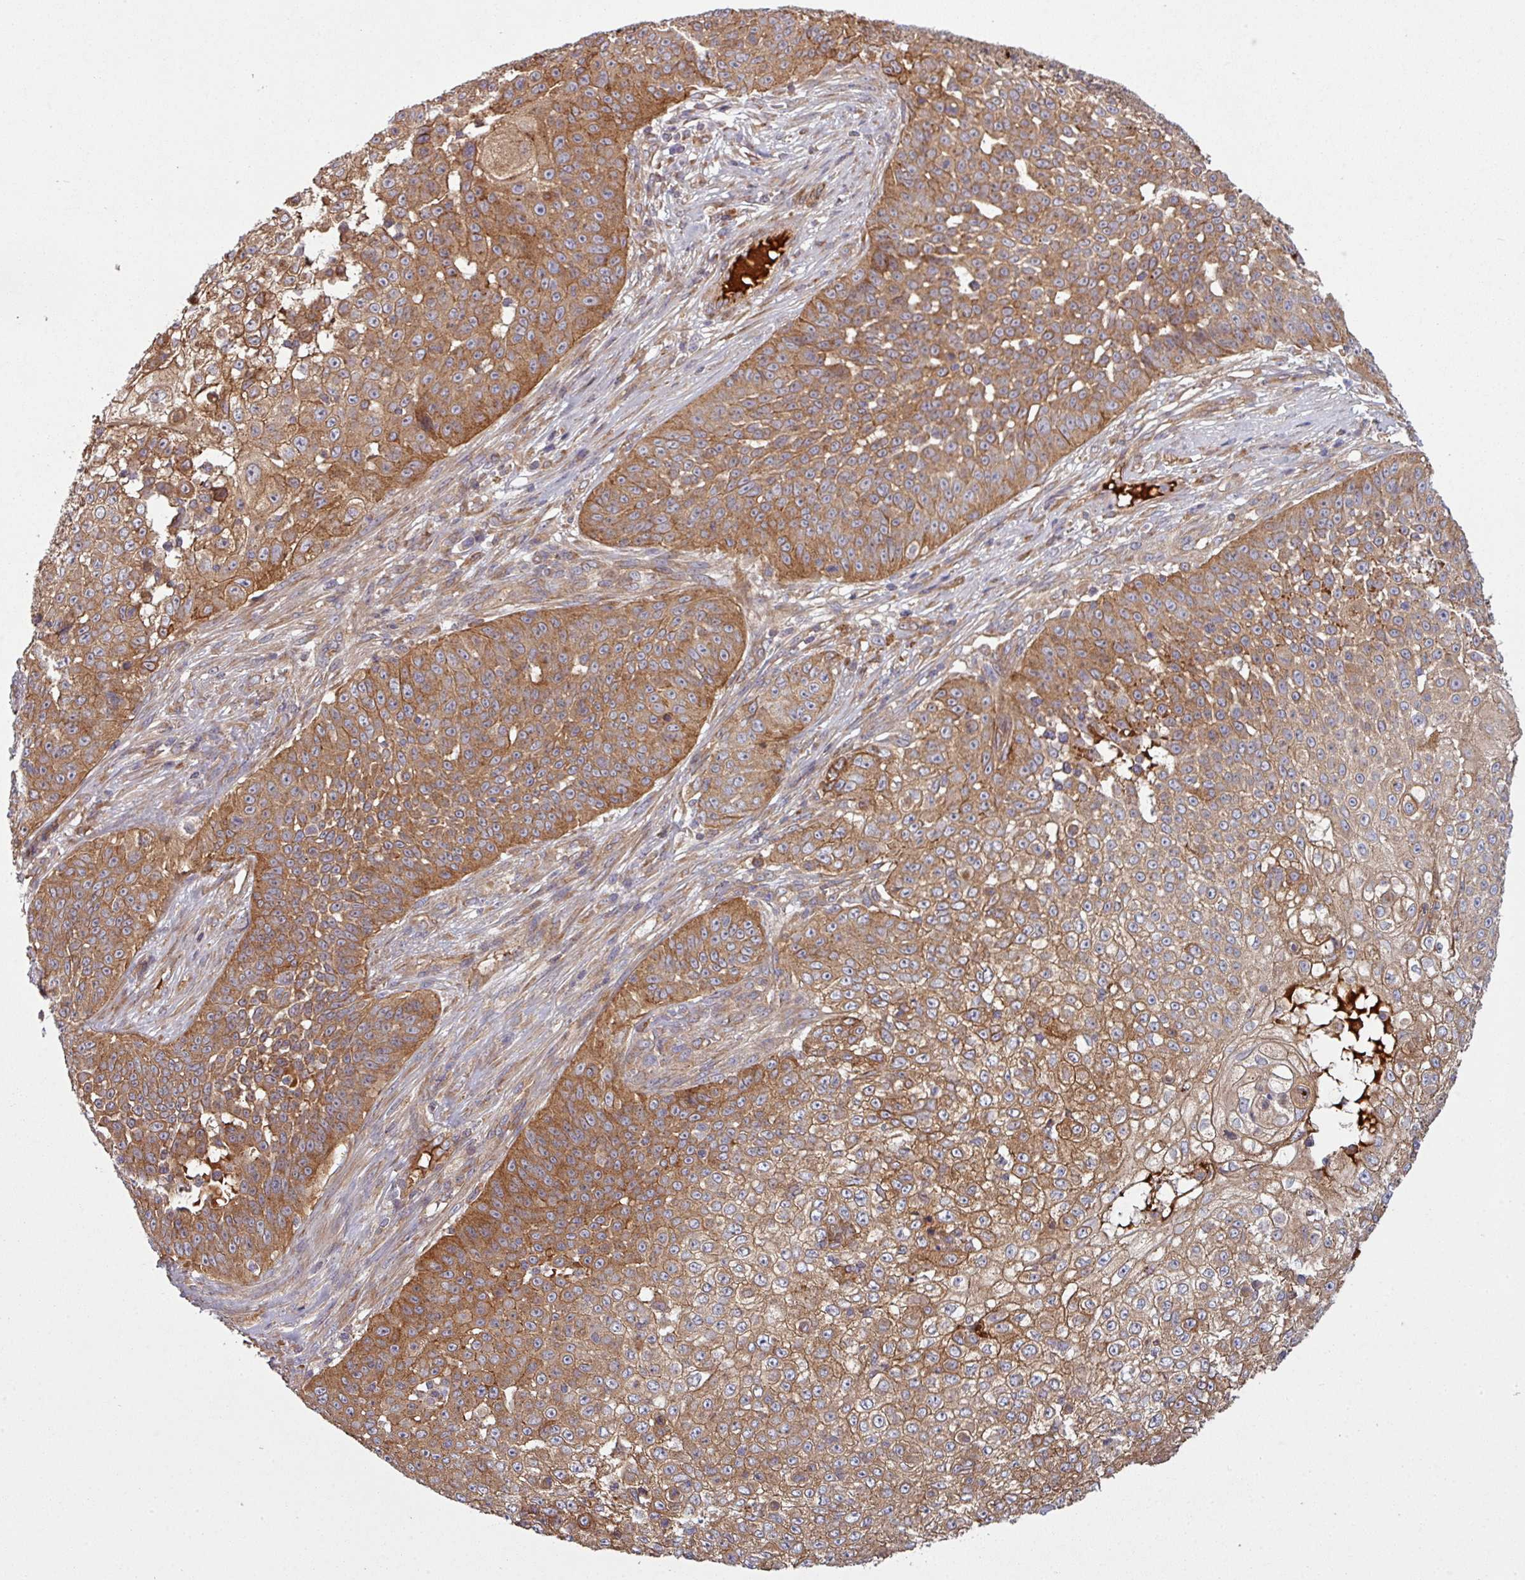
{"staining": {"intensity": "moderate", "quantity": ">75%", "location": "cytoplasmic/membranous"}, "tissue": "skin cancer", "cell_type": "Tumor cells", "image_type": "cancer", "snomed": [{"axis": "morphology", "description": "Squamous cell carcinoma, NOS"}, {"axis": "topography", "description": "Skin"}], "caption": "Skin cancer stained with DAB (3,3'-diaminobenzidine) IHC reveals medium levels of moderate cytoplasmic/membranous staining in about >75% of tumor cells.", "gene": "SNRNP25", "patient": {"sex": "male", "age": 24}}